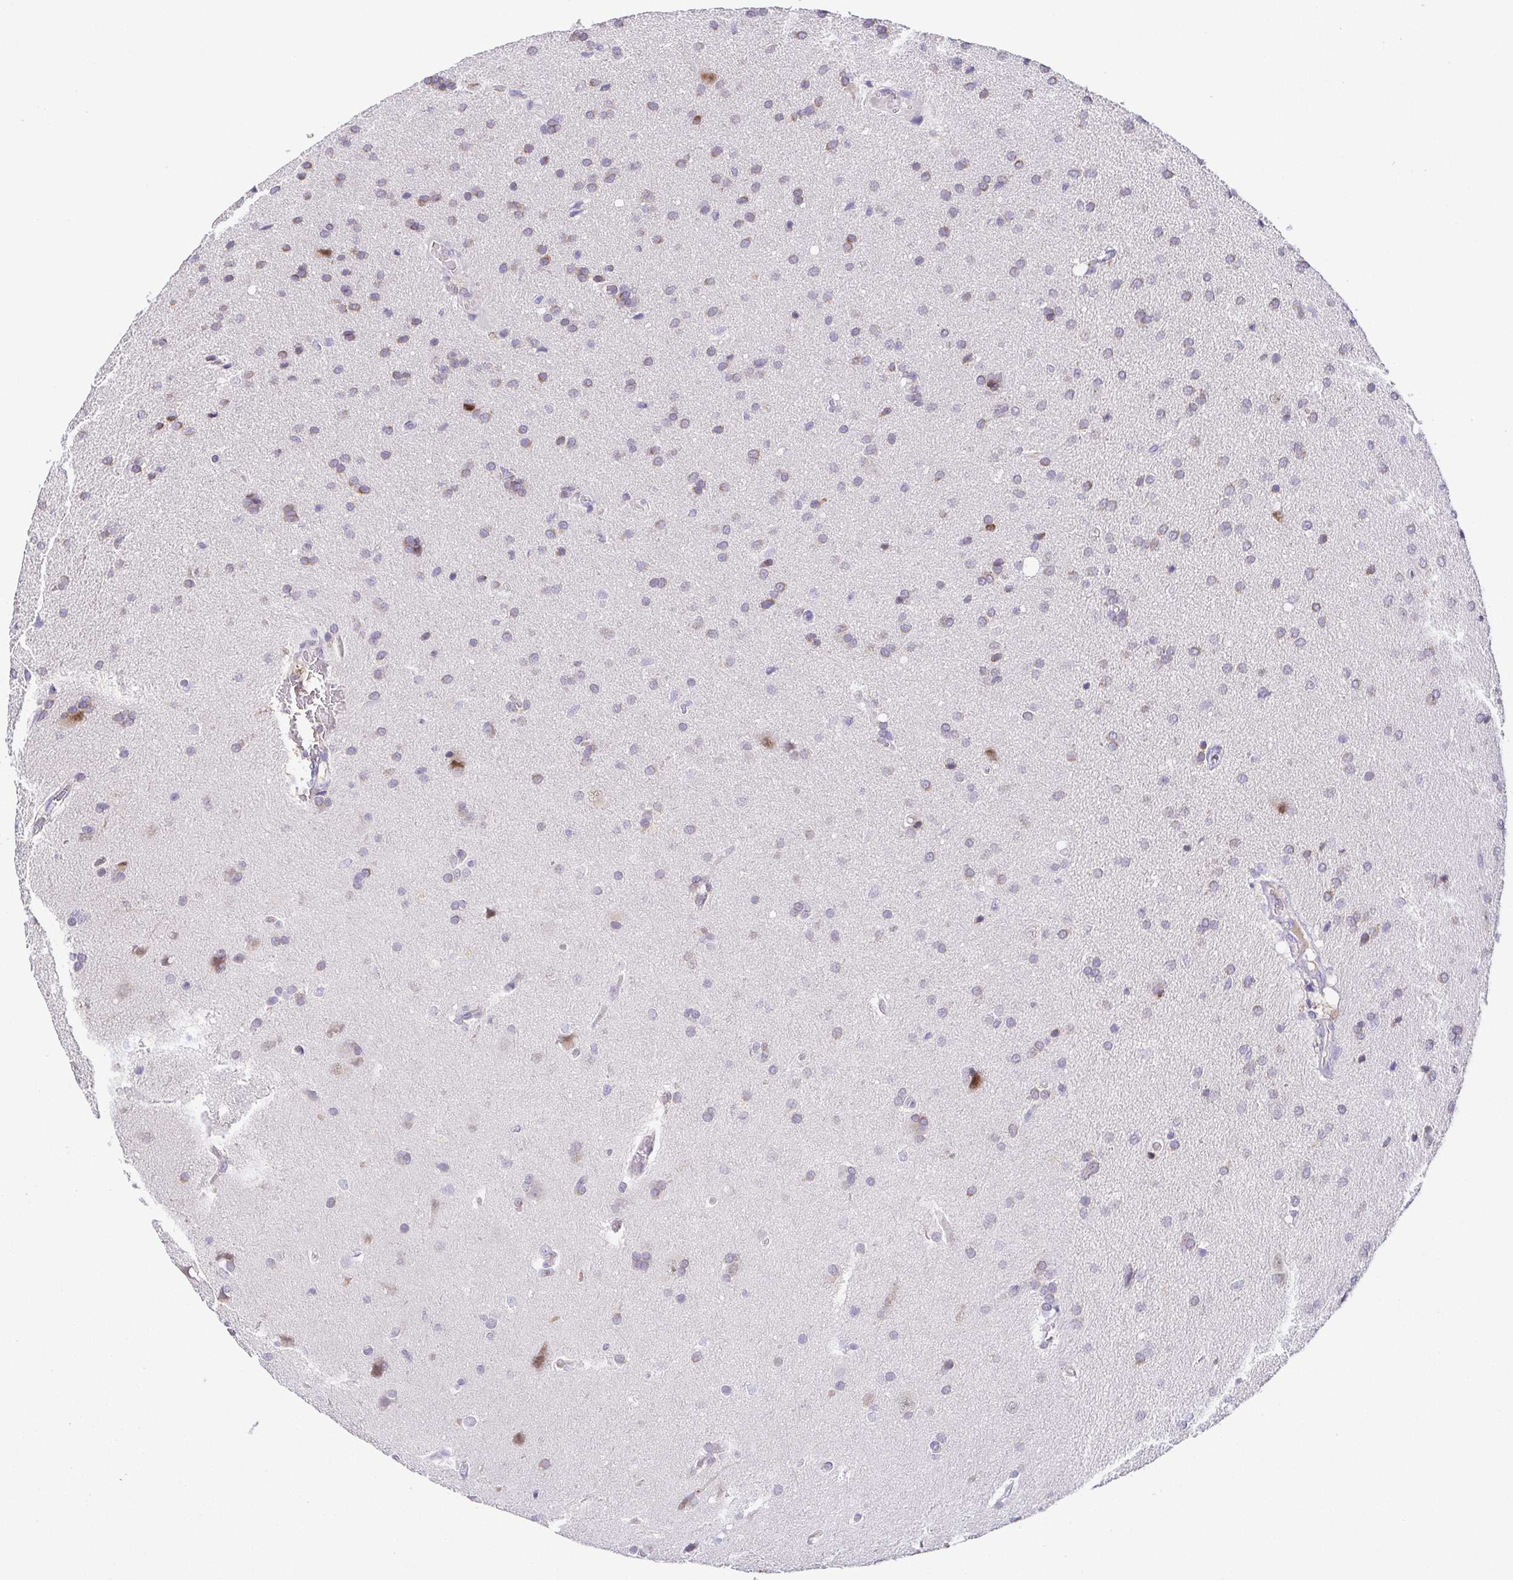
{"staining": {"intensity": "negative", "quantity": "none", "location": "none"}, "tissue": "glioma", "cell_type": "Tumor cells", "image_type": "cancer", "snomed": [{"axis": "morphology", "description": "Glioma, malignant, Low grade"}, {"axis": "topography", "description": "Brain"}], "caption": "The image reveals no staining of tumor cells in malignant low-grade glioma.", "gene": "RNASE7", "patient": {"sex": "female", "age": 54}}